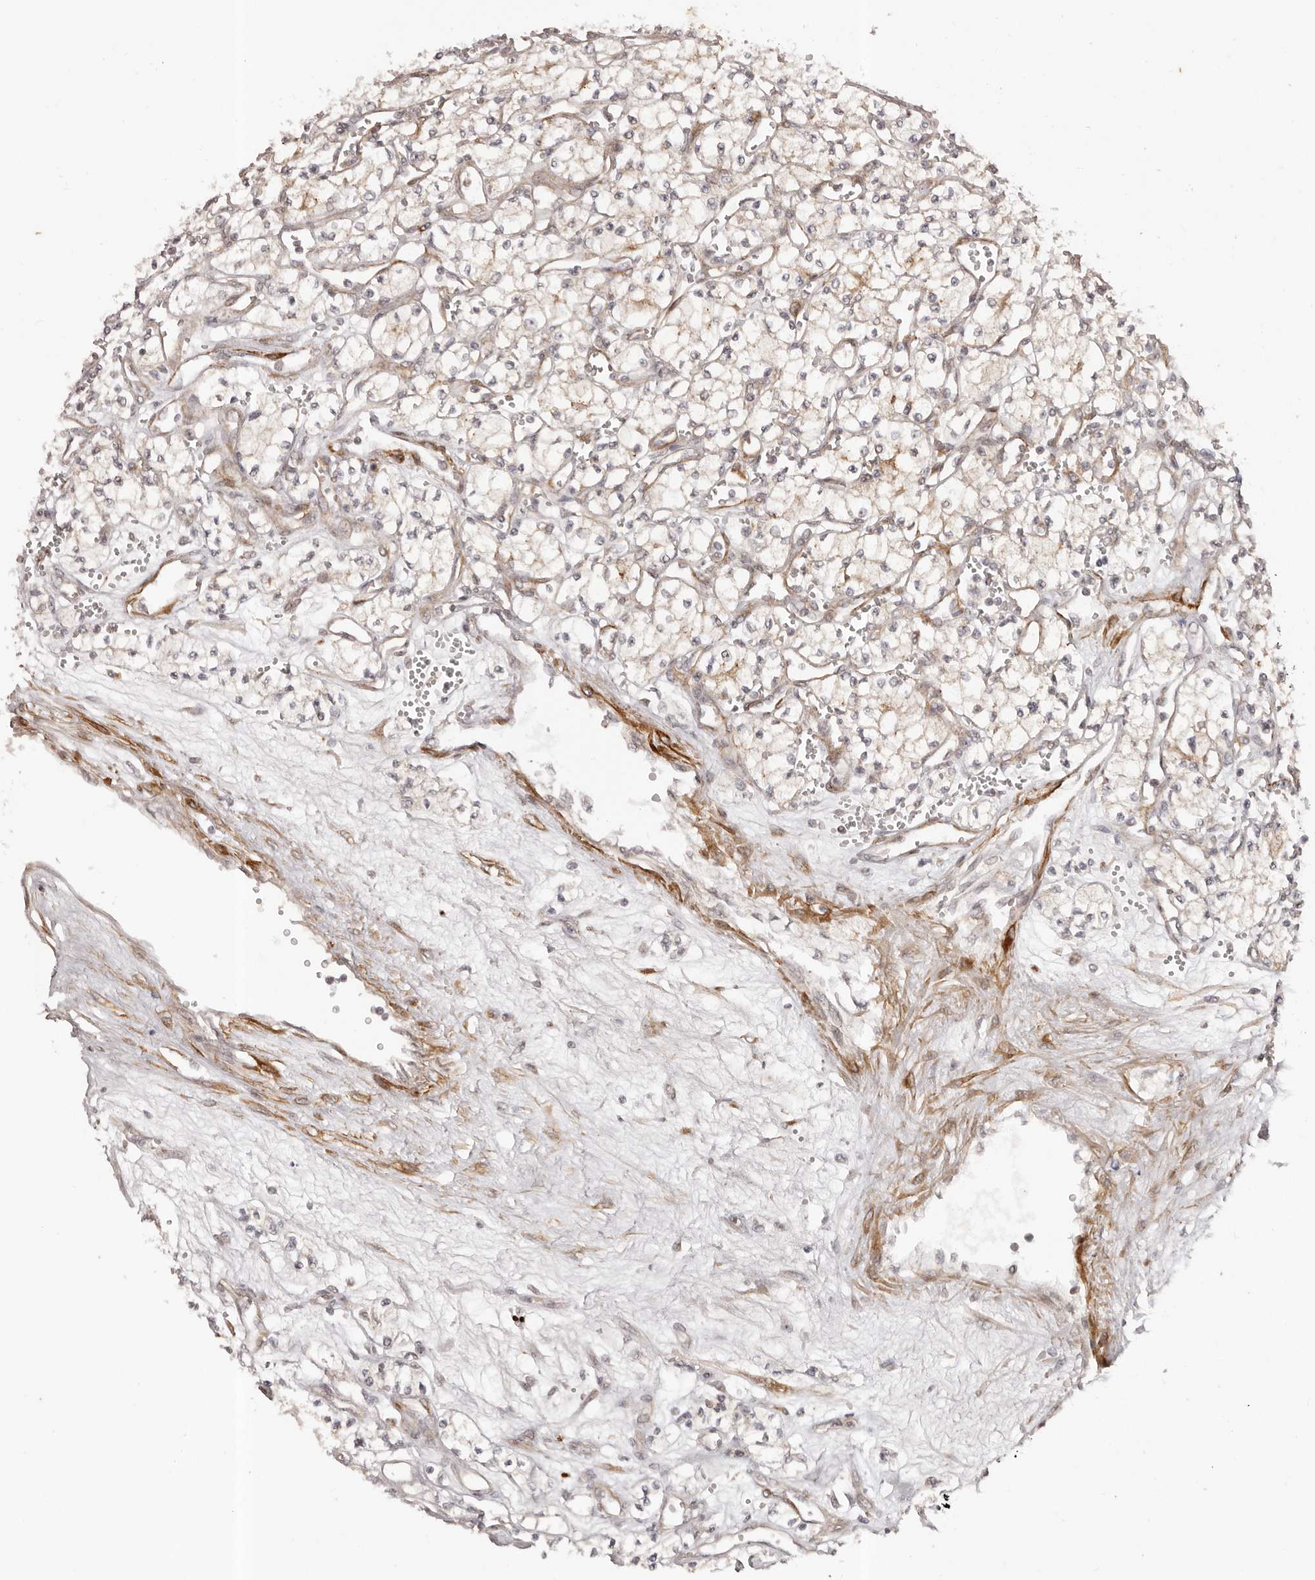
{"staining": {"intensity": "negative", "quantity": "none", "location": "none"}, "tissue": "renal cancer", "cell_type": "Tumor cells", "image_type": "cancer", "snomed": [{"axis": "morphology", "description": "Adenocarcinoma, NOS"}, {"axis": "topography", "description": "Kidney"}], "caption": "DAB (3,3'-diaminobenzidine) immunohistochemical staining of human adenocarcinoma (renal) shows no significant positivity in tumor cells.", "gene": "MICAL2", "patient": {"sex": "male", "age": 59}}